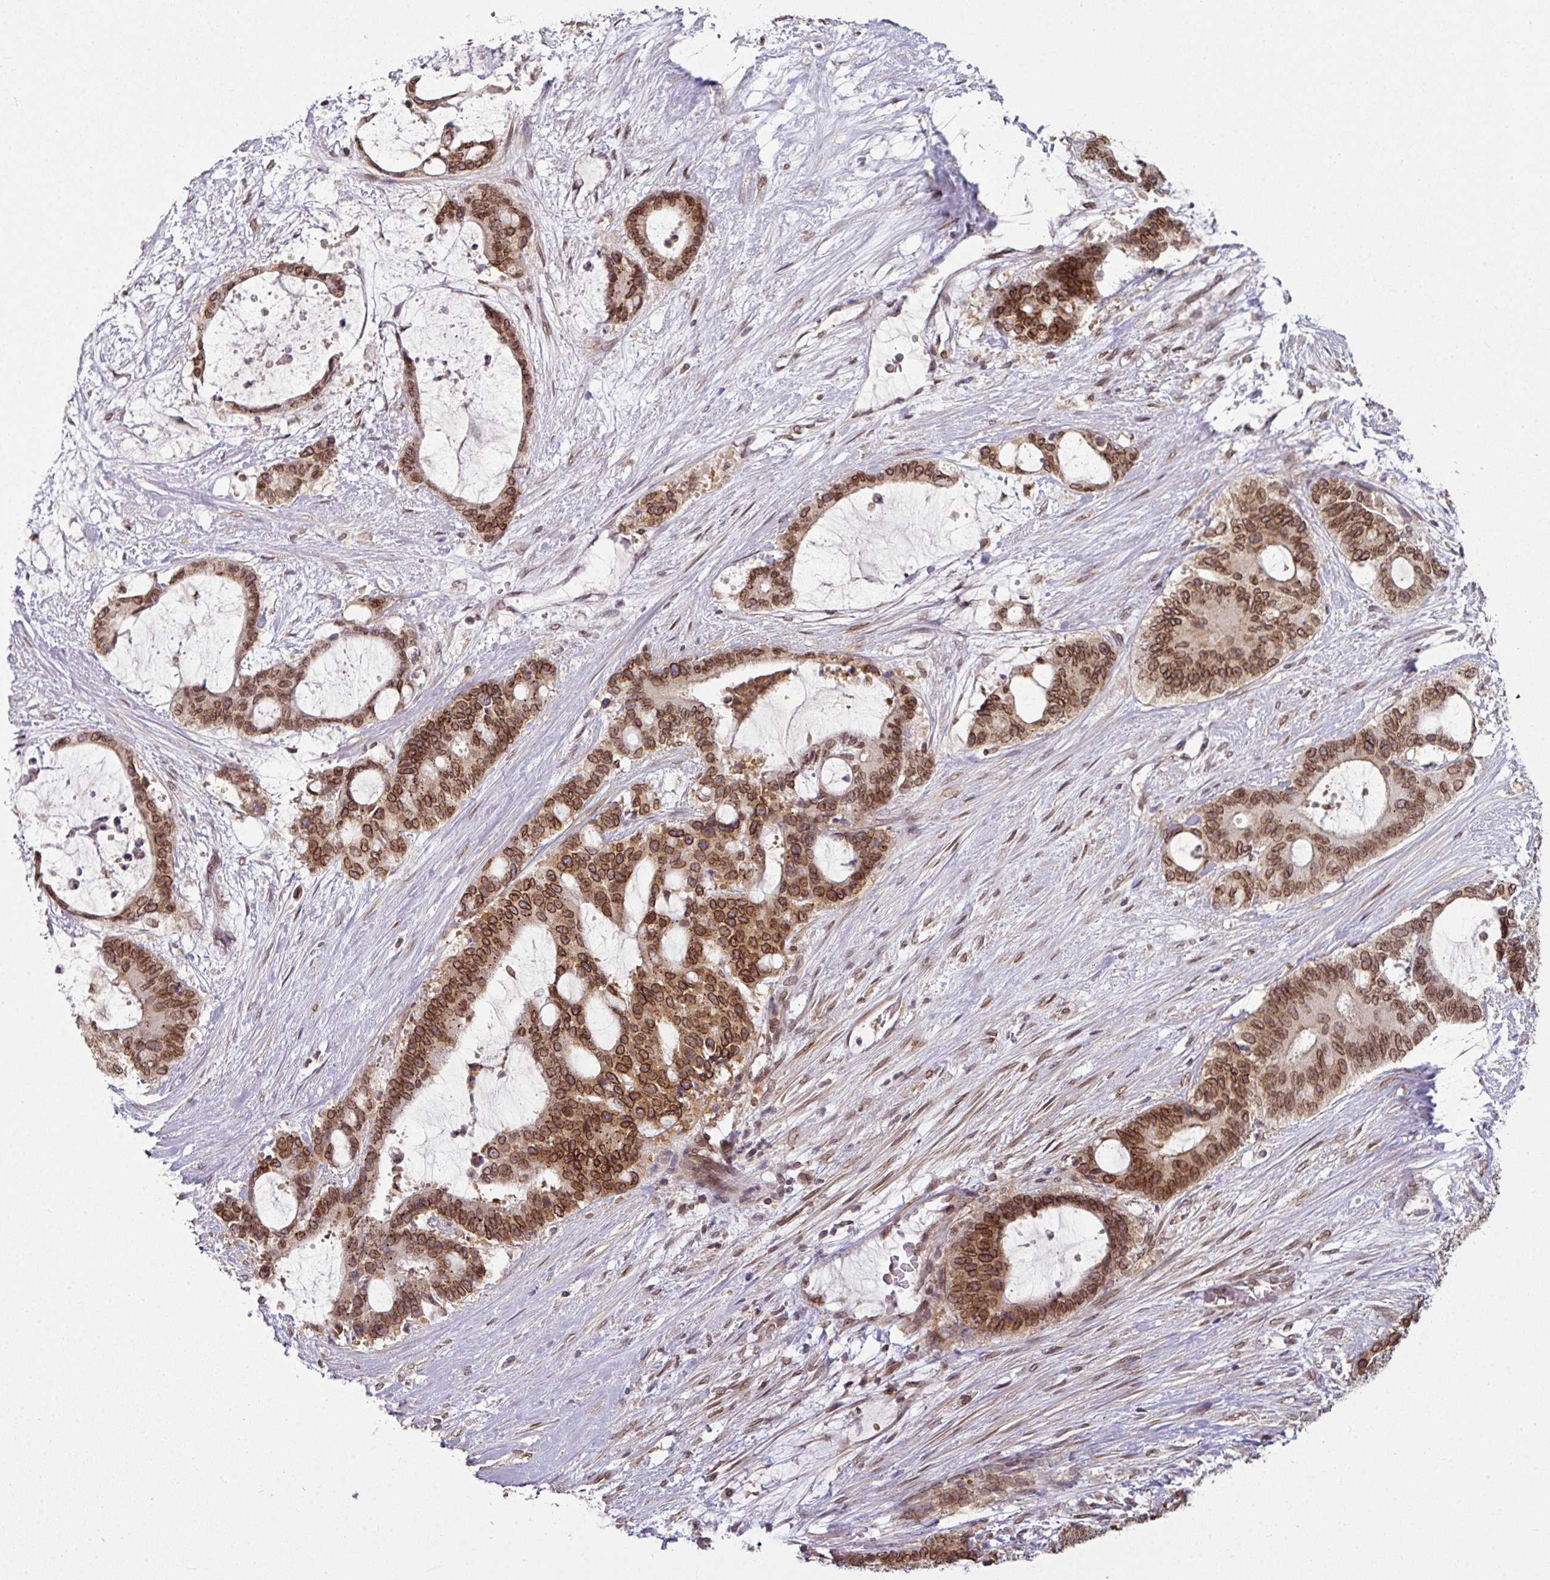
{"staining": {"intensity": "strong", "quantity": ">75%", "location": "cytoplasmic/membranous,nuclear"}, "tissue": "liver cancer", "cell_type": "Tumor cells", "image_type": "cancer", "snomed": [{"axis": "morphology", "description": "Normal tissue, NOS"}, {"axis": "morphology", "description": "Cholangiocarcinoma"}, {"axis": "topography", "description": "Liver"}, {"axis": "topography", "description": "Peripheral nerve tissue"}], "caption": "IHC image of neoplastic tissue: liver cancer stained using immunohistochemistry reveals high levels of strong protein expression localized specifically in the cytoplasmic/membranous and nuclear of tumor cells, appearing as a cytoplasmic/membranous and nuclear brown color.", "gene": "RANGAP1", "patient": {"sex": "female", "age": 73}}